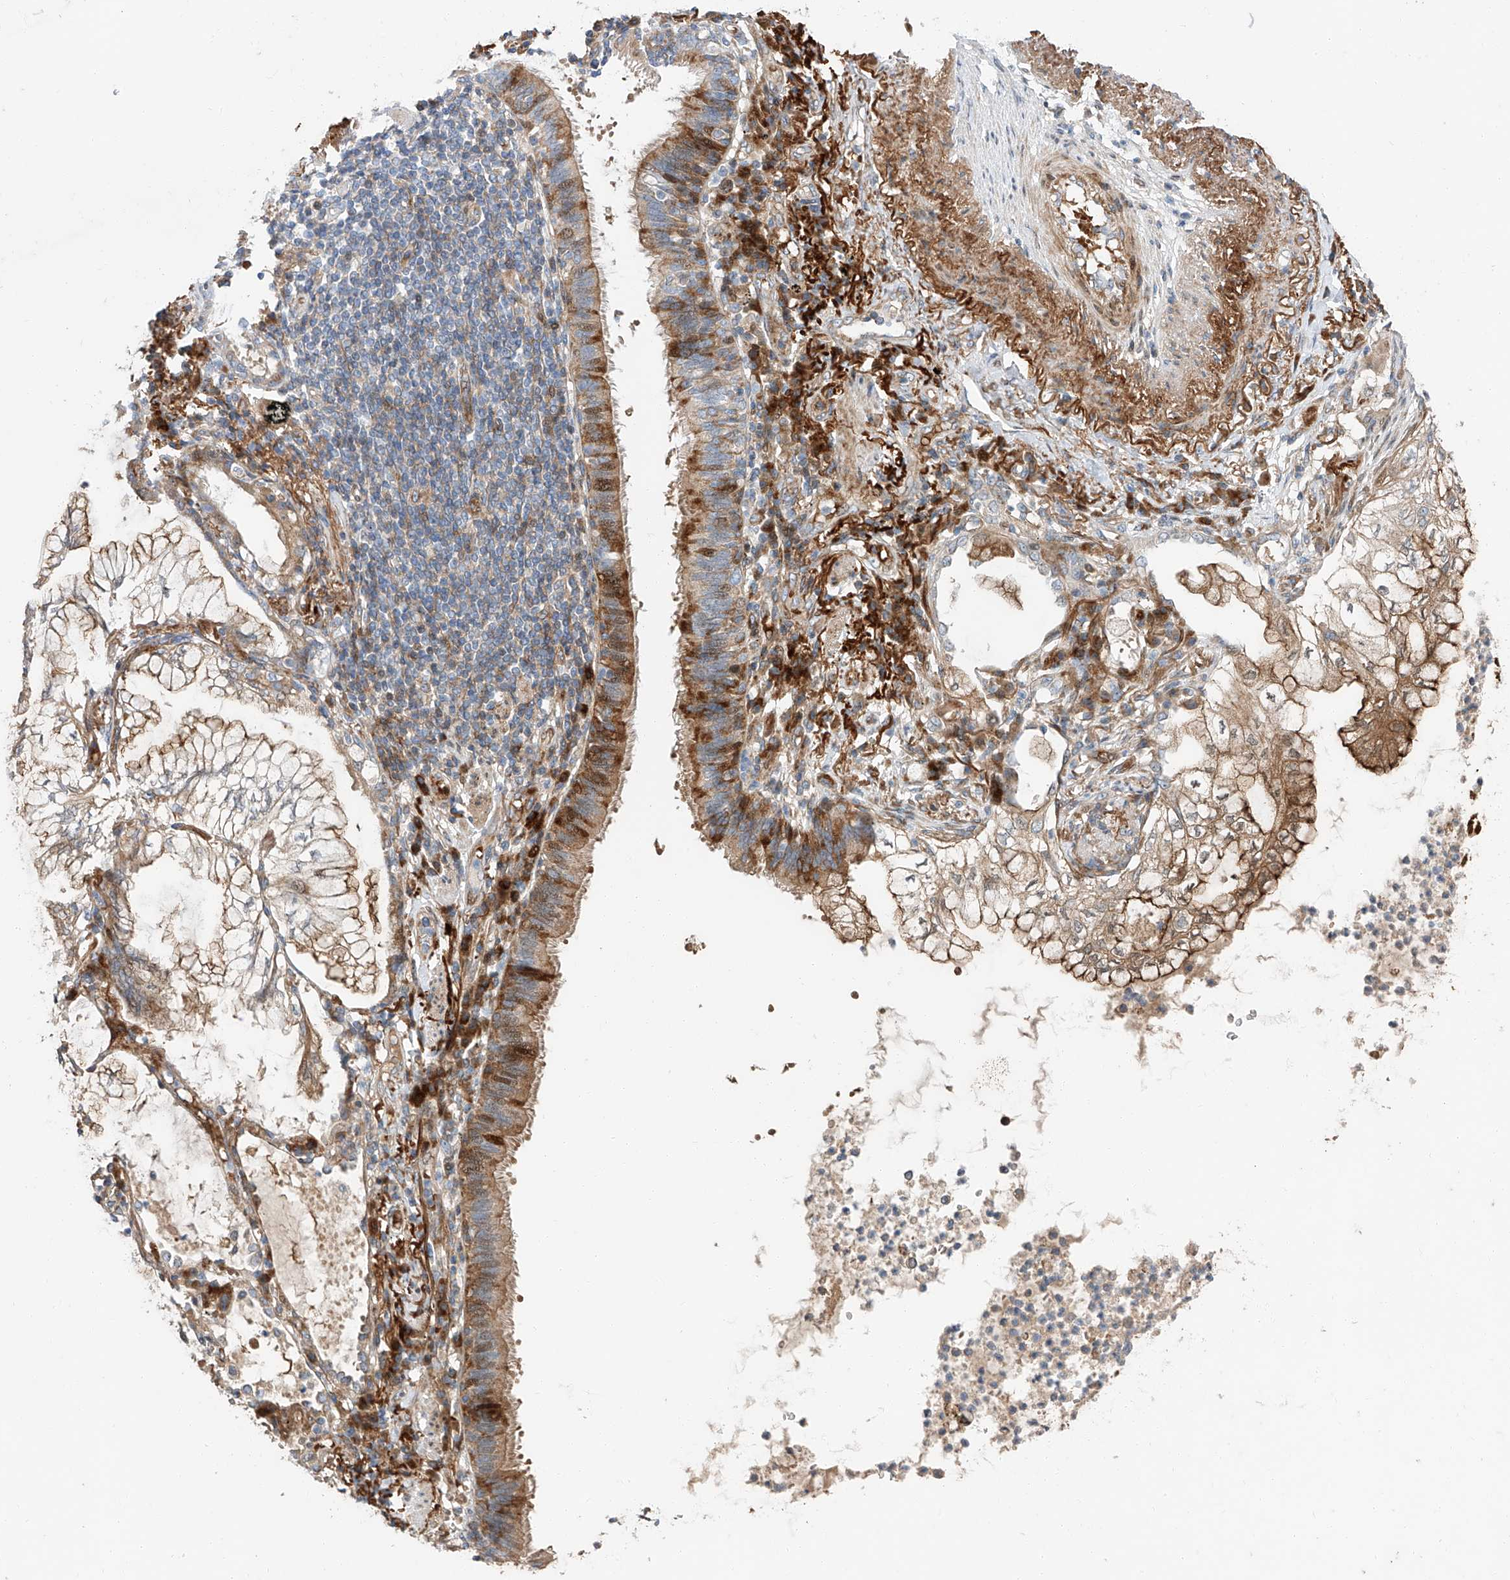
{"staining": {"intensity": "moderate", "quantity": ">75%", "location": "cytoplasmic/membranous"}, "tissue": "lung cancer", "cell_type": "Tumor cells", "image_type": "cancer", "snomed": [{"axis": "morphology", "description": "Adenocarcinoma, NOS"}, {"axis": "topography", "description": "Lung"}], "caption": "A brown stain highlights moderate cytoplasmic/membranous staining of a protein in lung cancer tumor cells.", "gene": "USF3", "patient": {"sex": "female", "age": 70}}